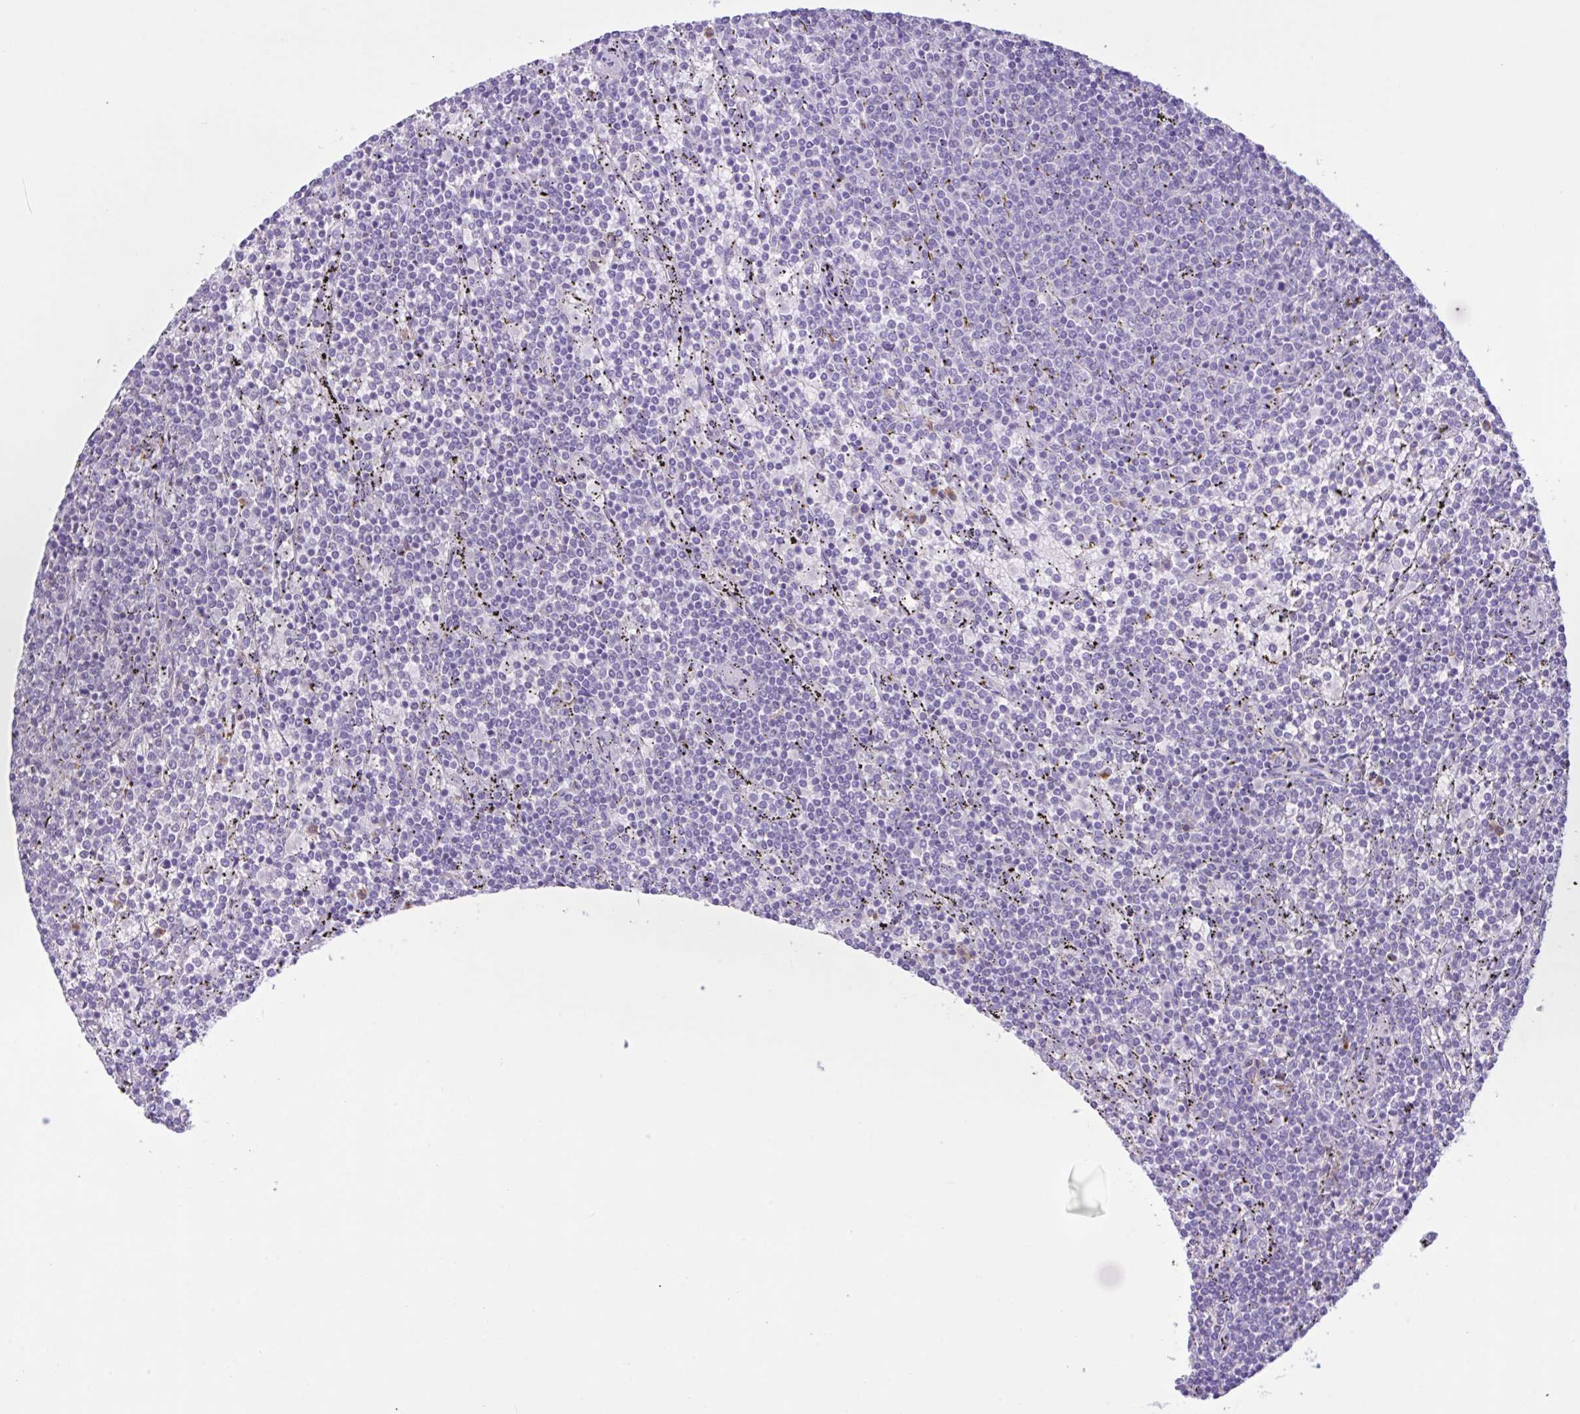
{"staining": {"intensity": "negative", "quantity": "none", "location": "none"}, "tissue": "lymphoma", "cell_type": "Tumor cells", "image_type": "cancer", "snomed": [{"axis": "morphology", "description": "Malignant lymphoma, non-Hodgkin's type, Low grade"}, {"axis": "topography", "description": "Spleen"}], "caption": "DAB (3,3'-diaminobenzidine) immunohistochemical staining of malignant lymphoma, non-Hodgkin's type (low-grade) displays no significant expression in tumor cells.", "gene": "CST11", "patient": {"sex": "female", "age": 50}}